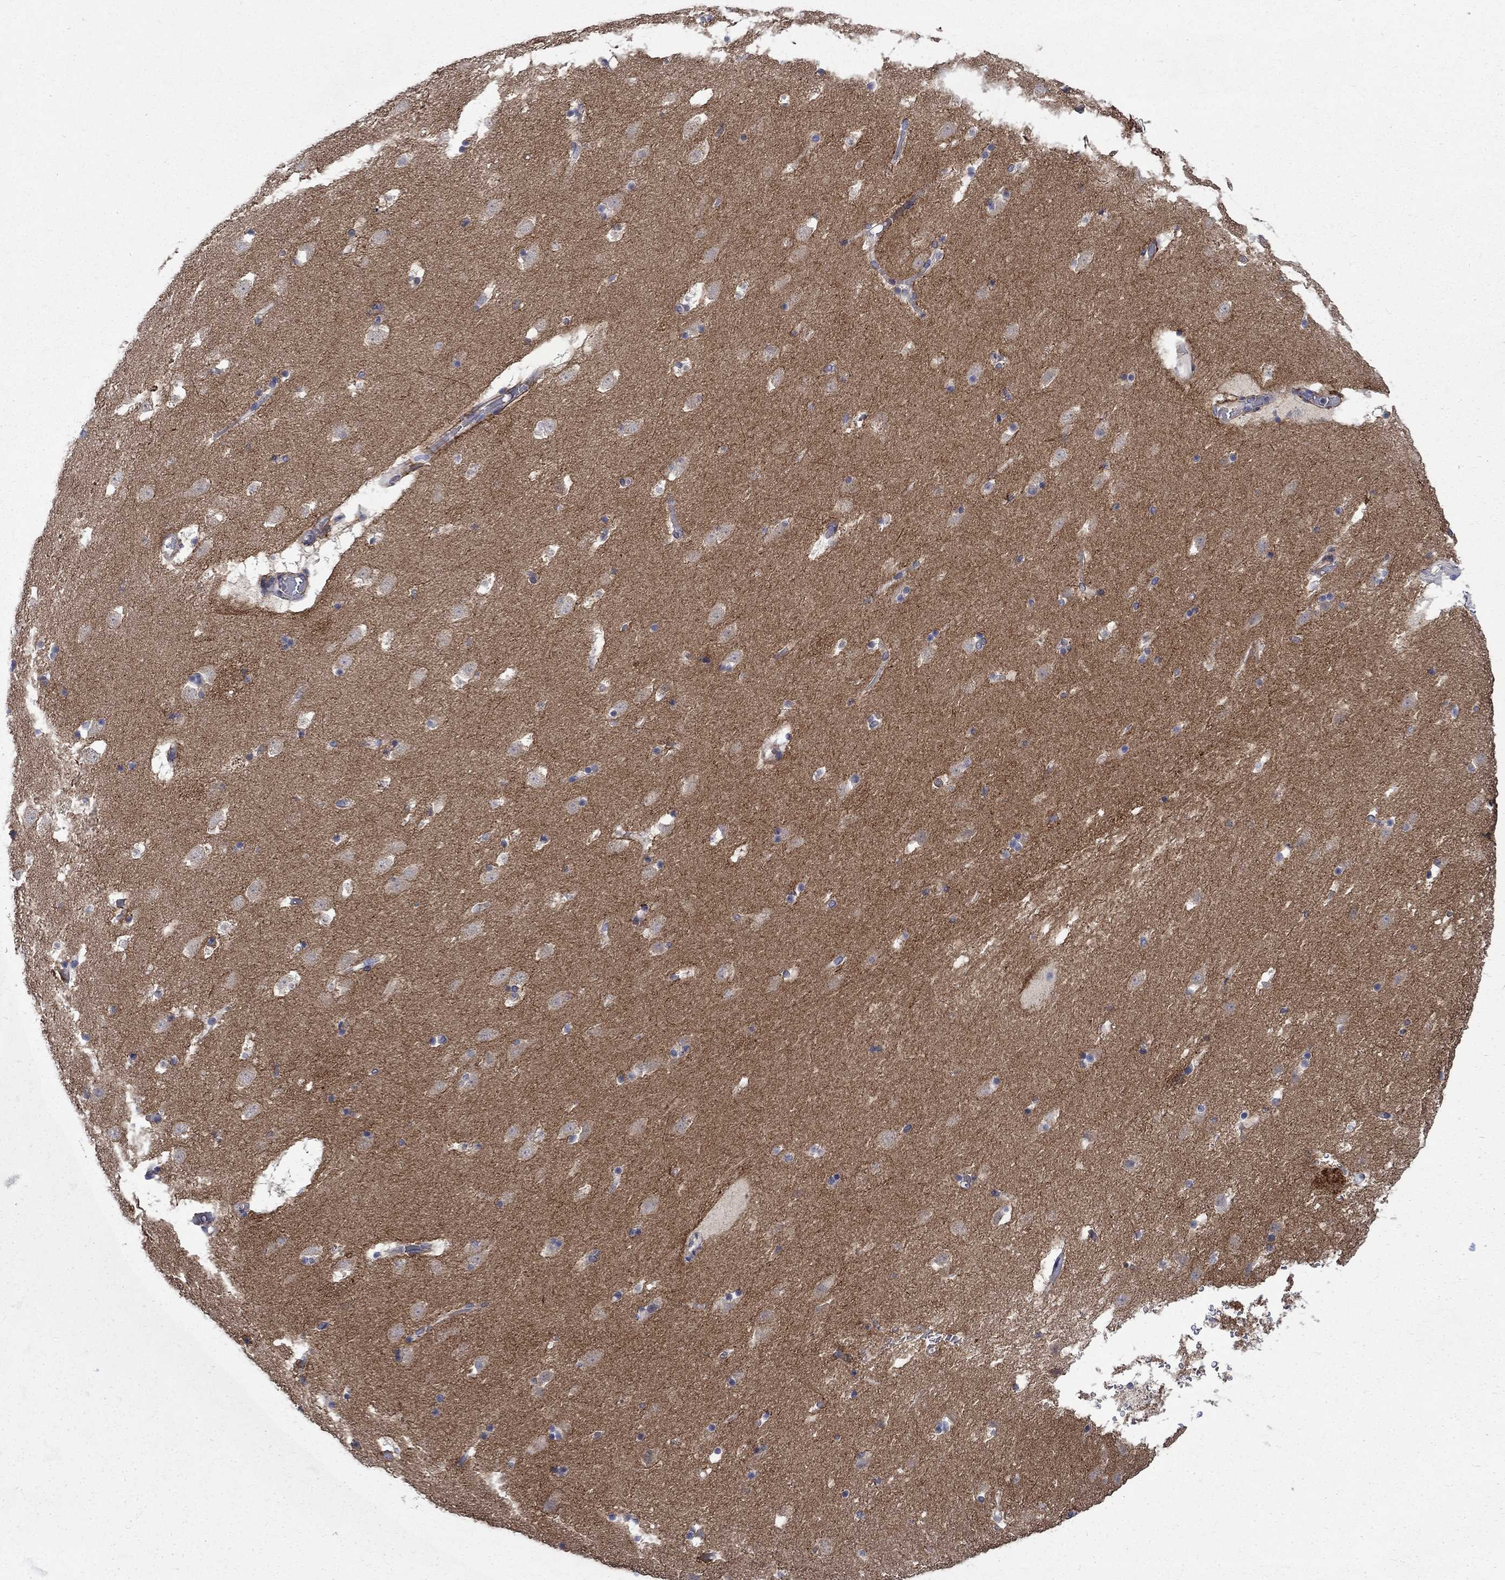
{"staining": {"intensity": "negative", "quantity": "none", "location": "none"}, "tissue": "caudate", "cell_type": "Glial cells", "image_type": "normal", "snomed": [{"axis": "morphology", "description": "Normal tissue, NOS"}, {"axis": "topography", "description": "Lateral ventricle wall"}], "caption": "This histopathology image is of normal caudate stained with IHC to label a protein in brown with the nuclei are counter-stained blue. There is no positivity in glial cells.", "gene": "HSPA12A", "patient": {"sex": "female", "age": 42}}